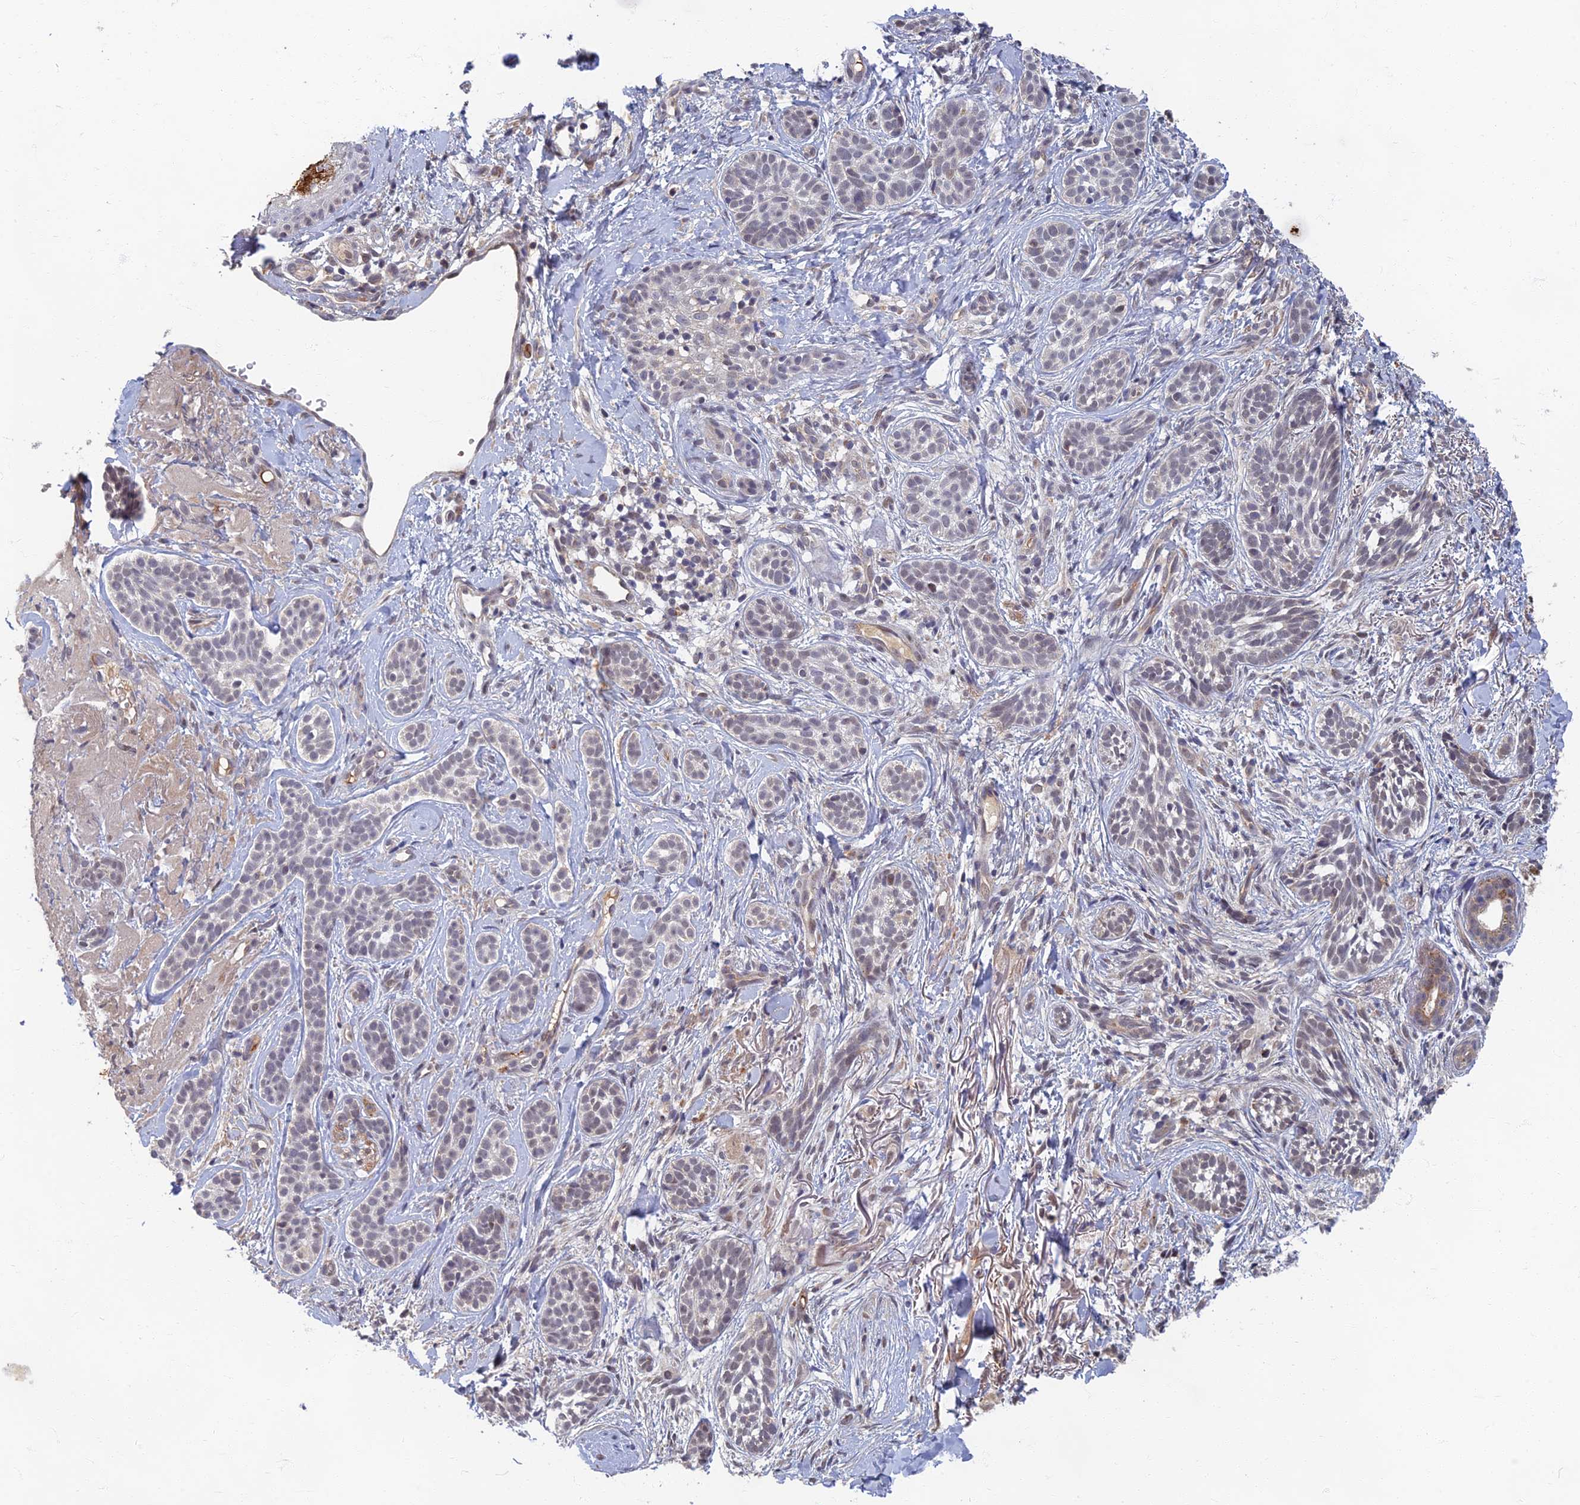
{"staining": {"intensity": "negative", "quantity": "none", "location": "none"}, "tissue": "skin cancer", "cell_type": "Tumor cells", "image_type": "cancer", "snomed": [{"axis": "morphology", "description": "Basal cell carcinoma"}, {"axis": "topography", "description": "Skin"}], "caption": "Immunohistochemical staining of human skin cancer exhibits no significant staining in tumor cells.", "gene": "EARS2", "patient": {"sex": "male", "age": 71}}